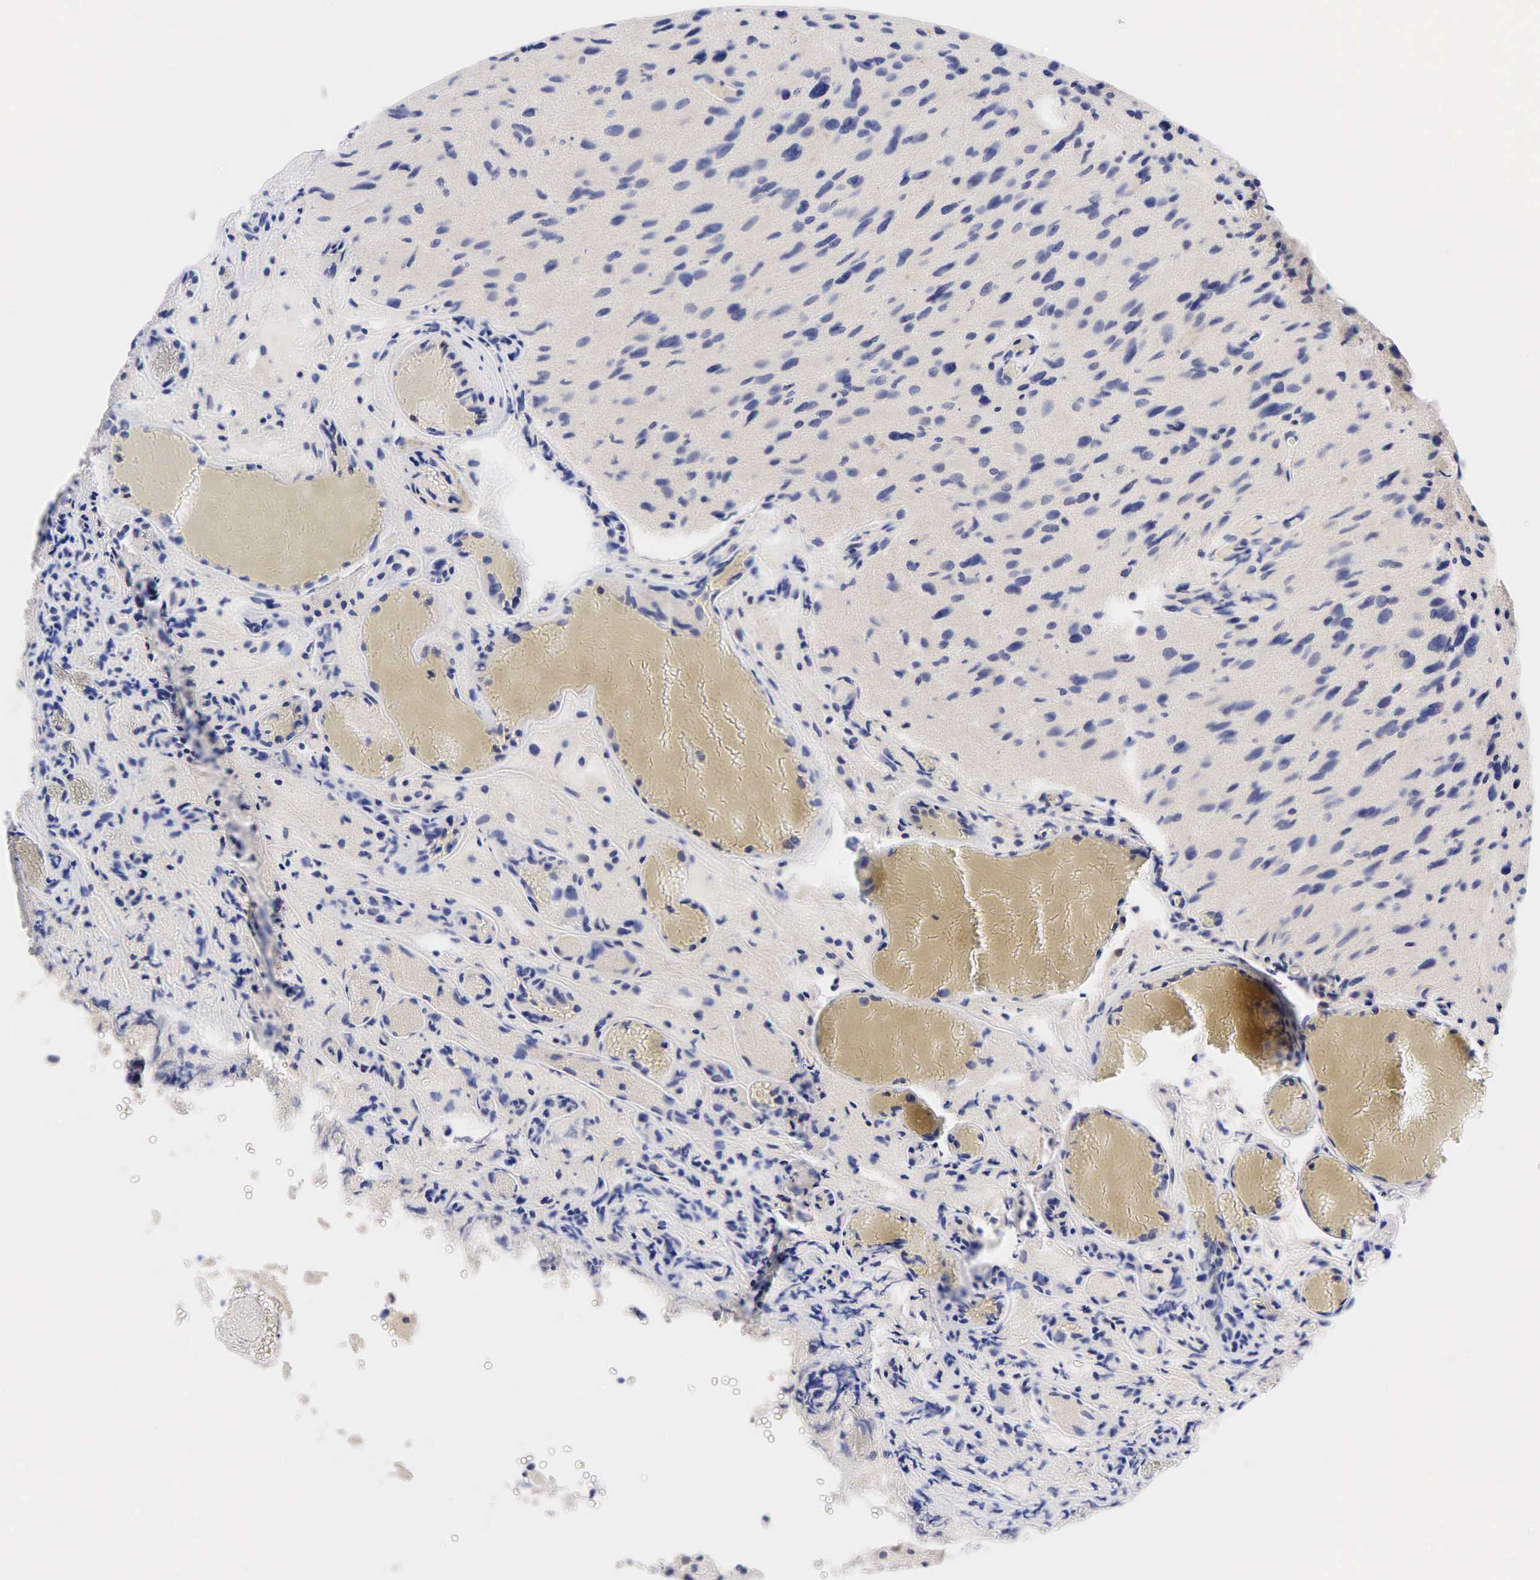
{"staining": {"intensity": "negative", "quantity": "none", "location": "none"}, "tissue": "glioma", "cell_type": "Tumor cells", "image_type": "cancer", "snomed": [{"axis": "morphology", "description": "Glioma, malignant, High grade"}, {"axis": "topography", "description": "Brain"}], "caption": "This is a photomicrograph of immunohistochemistry staining of malignant glioma (high-grade), which shows no expression in tumor cells.", "gene": "CCND1", "patient": {"sex": "male", "age": 69}}